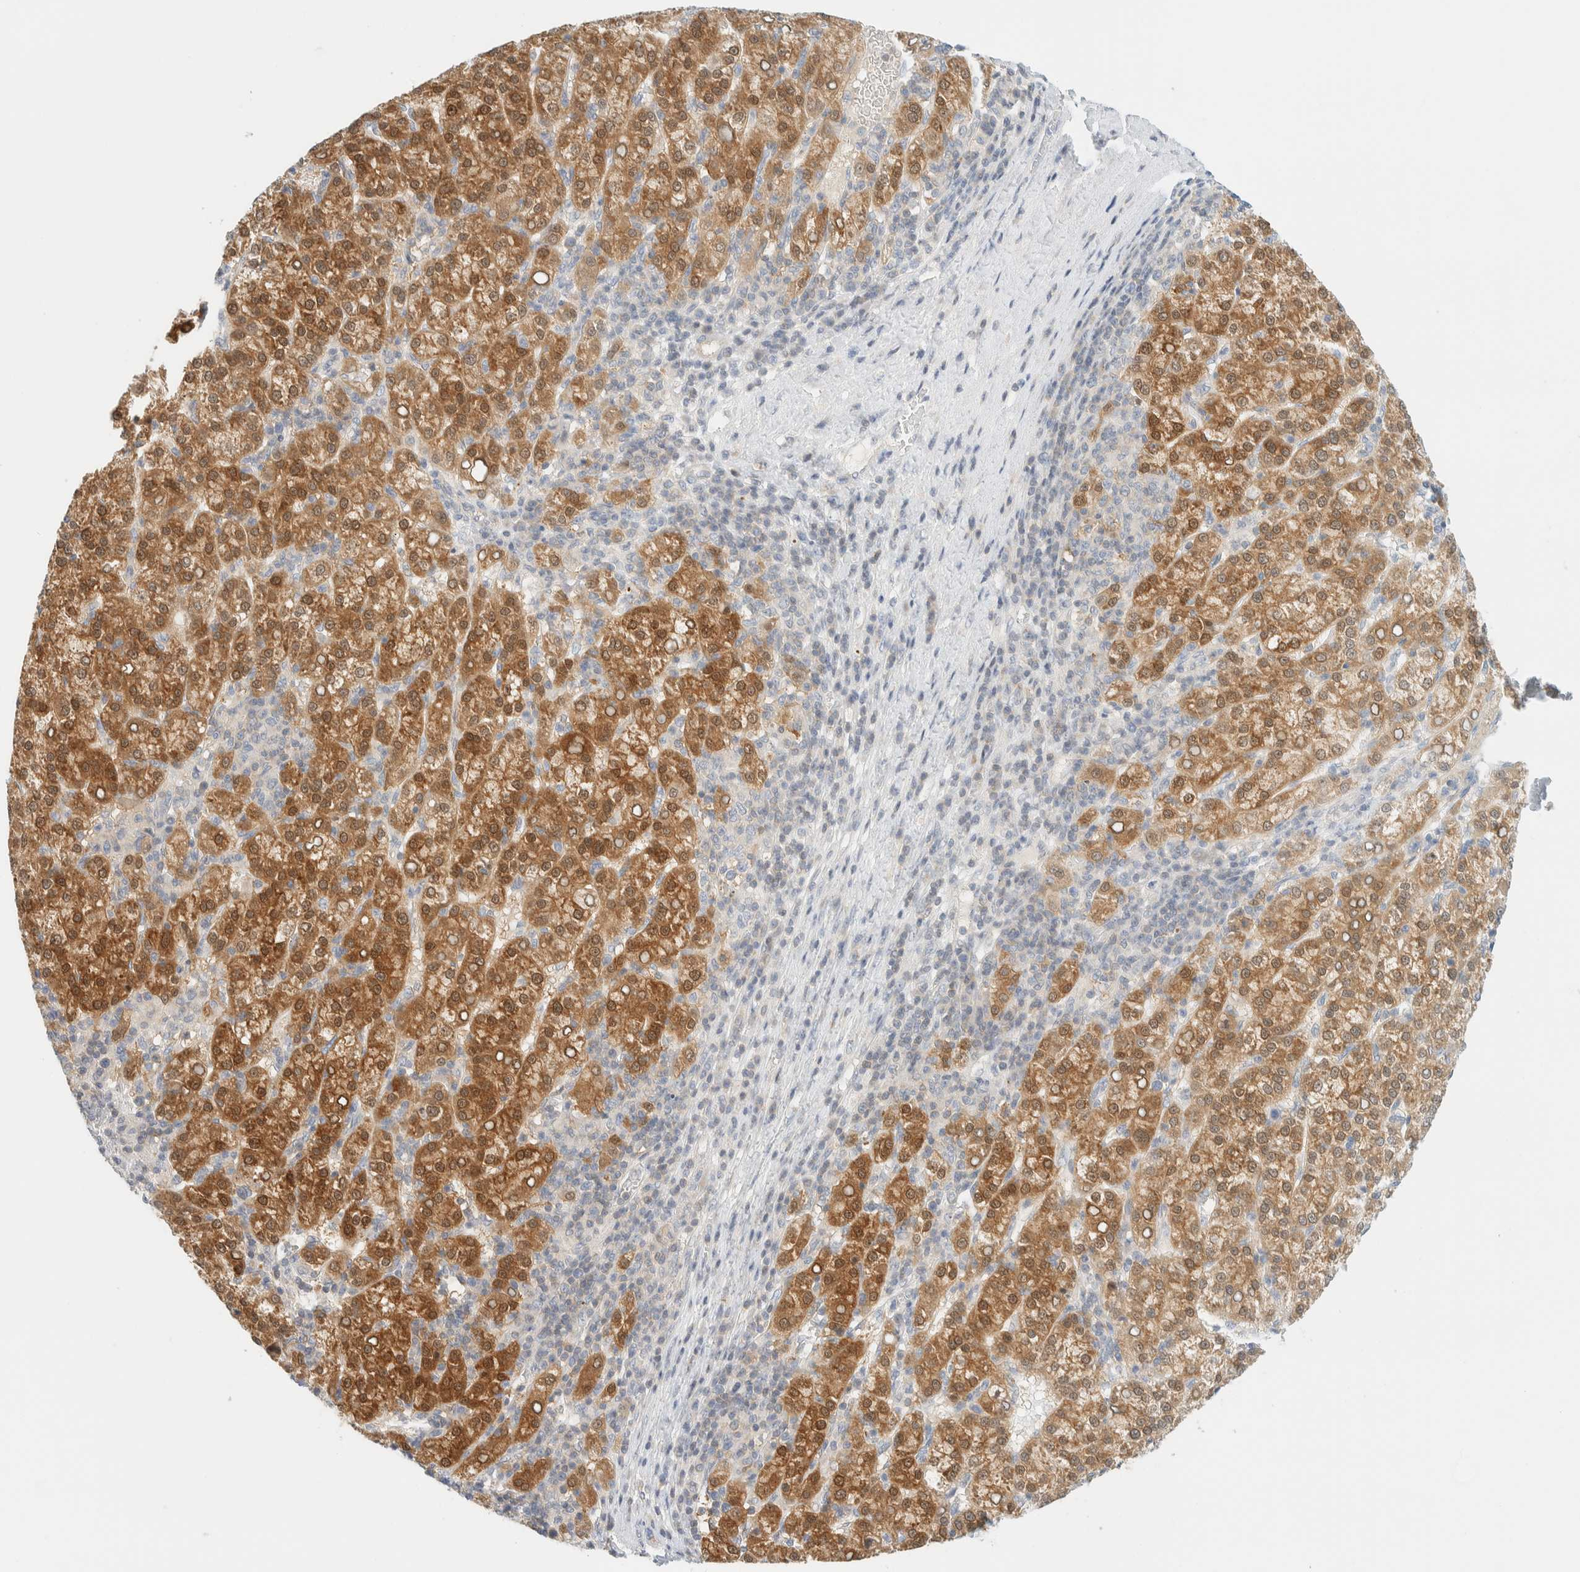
{"staining": {"intensity": "strong", "quantity": ">75%", "location": "cytoplasmic/membranous"}, "tissue": "liver cancer", "cell_type": "Tumor cells", "image_type": "cancer", "snomed": [{"axis": "morphology", "description": "Carcinoma, Hepatocellular, NOS"}, {"axis": "topography", "description": "Liver"}], "caption": "Immunohistochemical staining of human liver cancer demonstrates high levels of strong cytoplasmic/membranous protein expression in approximately >75% of tumor cells. (DAB = brown stain, brightfield microscopy at high magnification).", "gene": "PCYT2", "patient": {"sex": "female", "age": 58}}